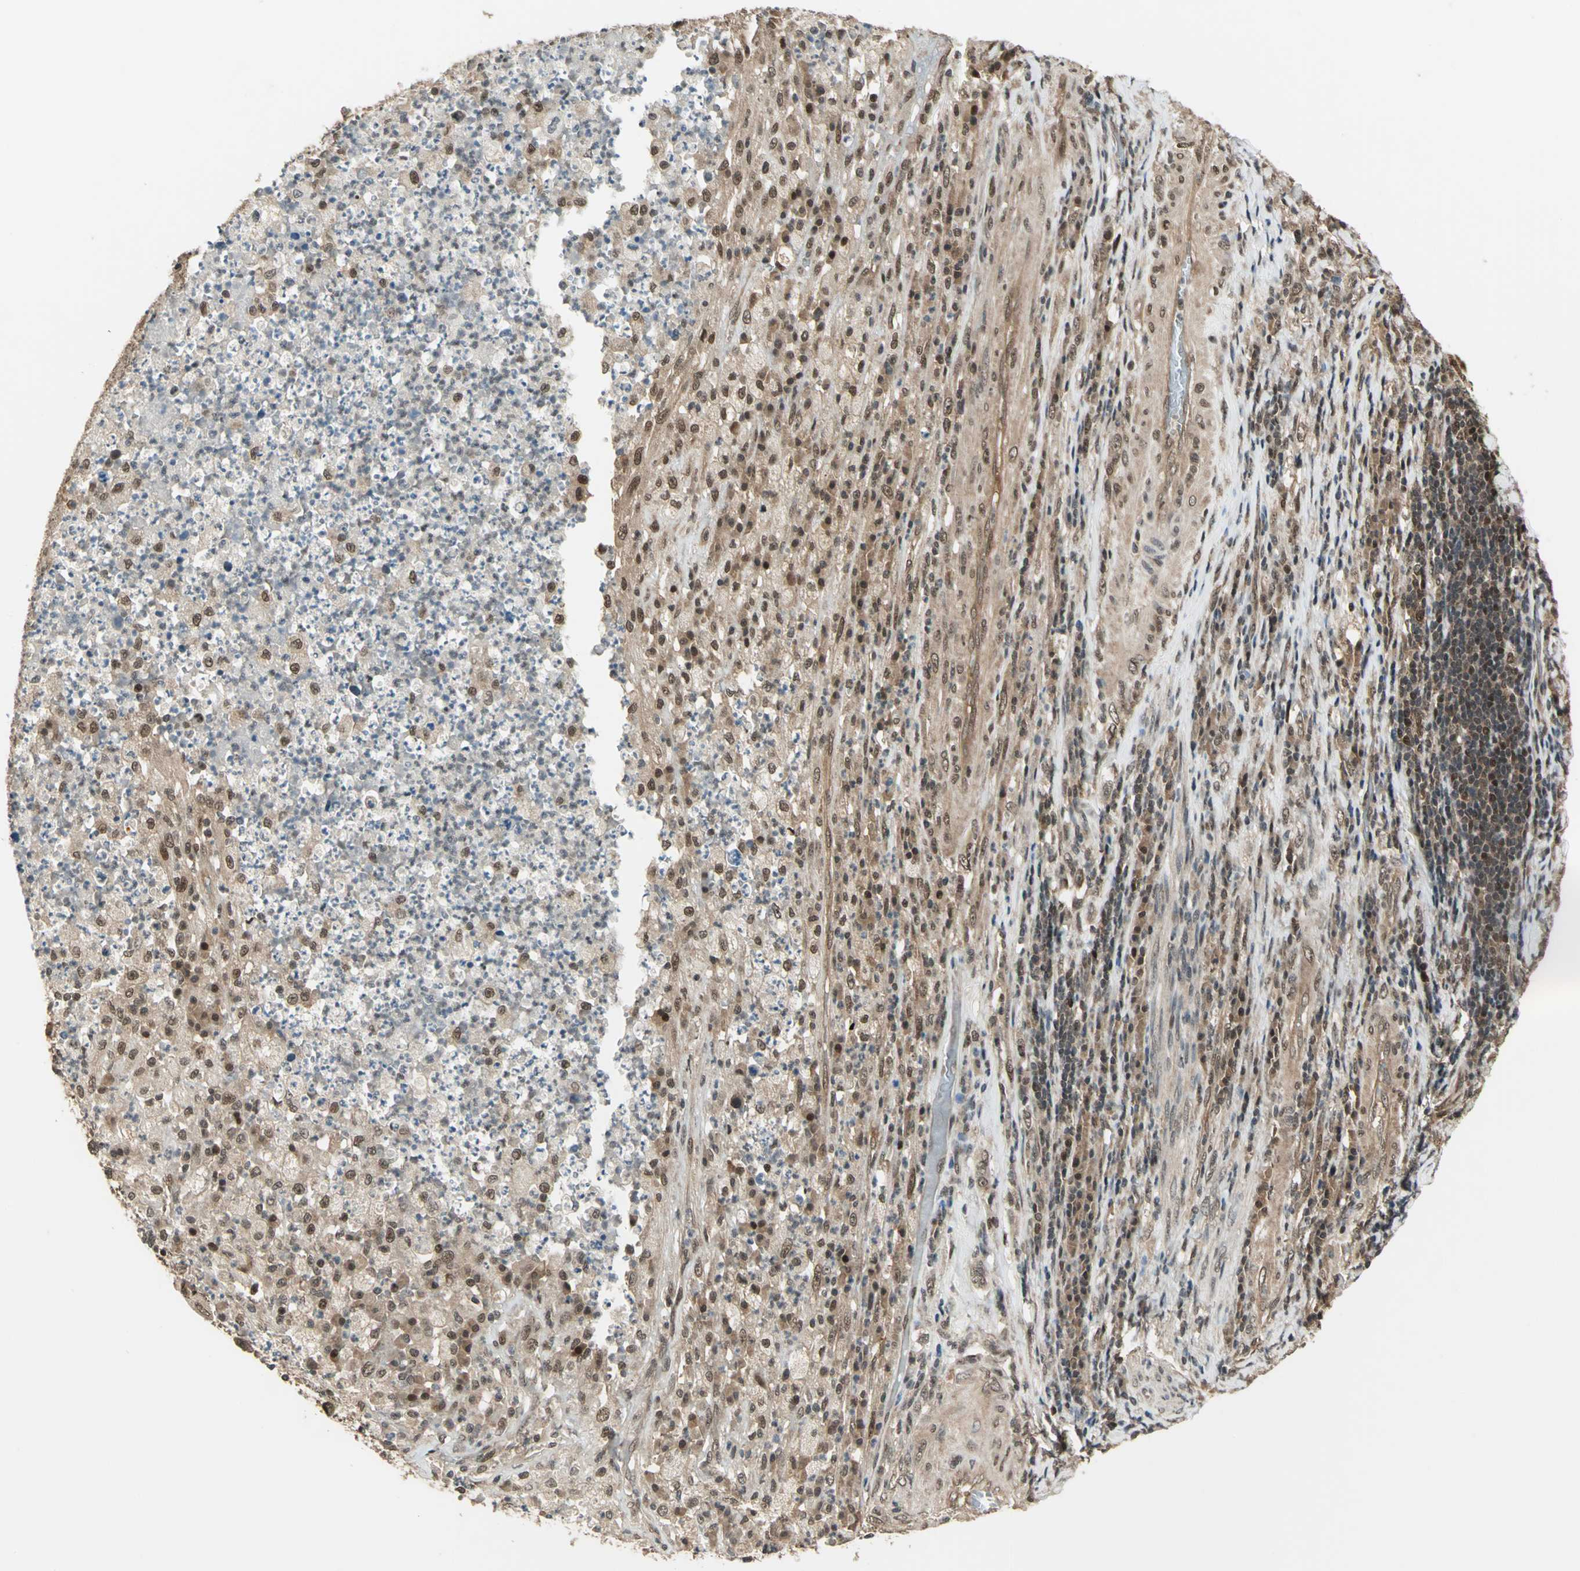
{"staining": {"intensity": "moderate", "quantity": ">75%", "location": "cytoplasmic/membranous,nuclear"}, "tissue": "testis cancer", "cell_type": "Tumor cells", "image_type": "cancer", "snomed": [{"axis": "morphology", "description": "Necrosis, NOS"}, {"axis": "morphology", "description": "Carcinoma, Embryonal, NOS"}, {"axis": "topography", "description": "Testis"}], "caption": "Brown immunohistochemical staining in human testis cancer (embryonal carcinoma) demonstrates moderate cytoplasmic/membranous and nuclear positivity in about >75% of tumor cells.", "gene": "PSMC3", "patient": {"sex": "male", "age": 19}}